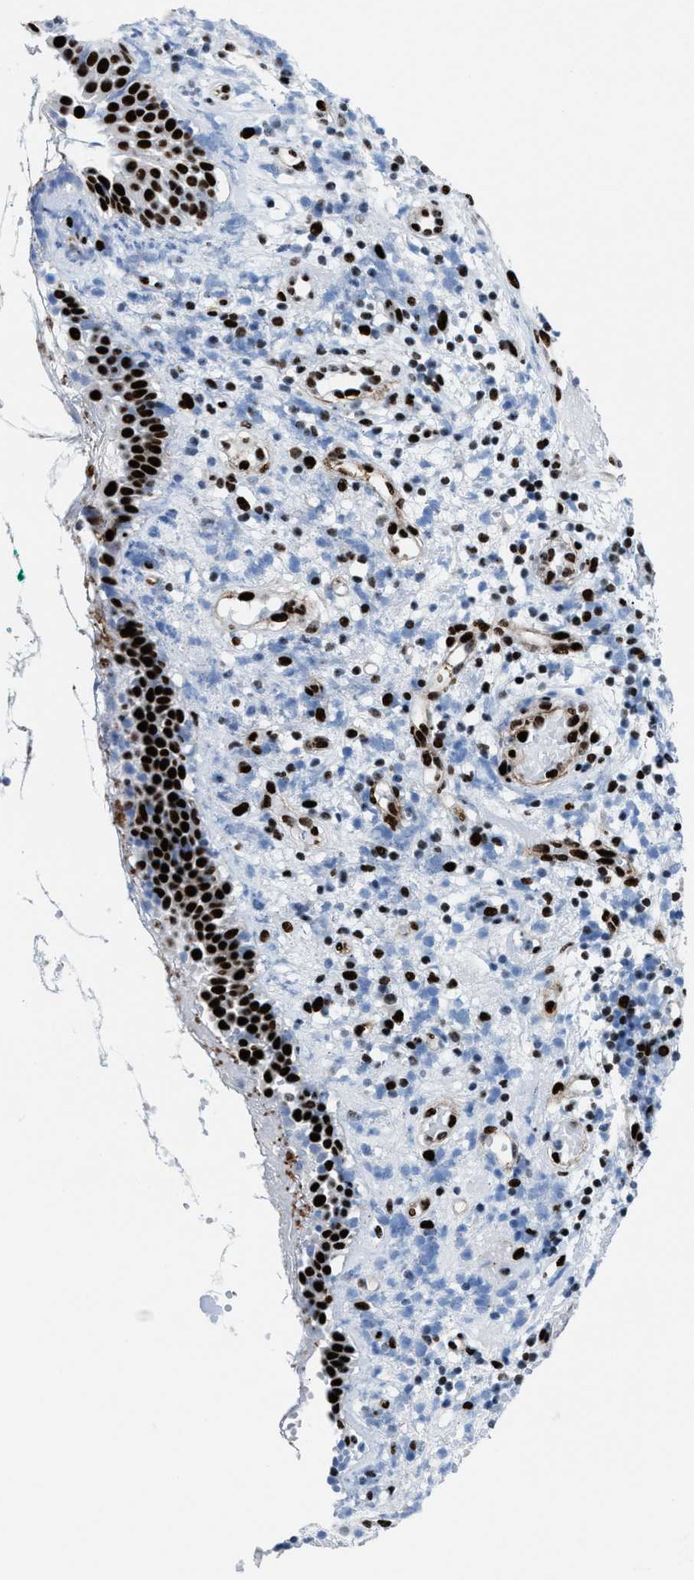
{"staining": {"intensity": "strong", "quantity": ">75%", "location": "nuclear"}, "tissue": "nasopharynx", "cell_type": "Respiratory epithelial cells", "image_type": "normal", "snomed": [{"axis": "morphology", "description": "Normal tissue, NOS"}, {"axis": "morphology", "description": "Basal cell carcinoma"}, {"axis": "topography", "description": "Cartilage tissue"}, {"axis": "topography", "description": "Nasopharynx"}, {"axis": "topography", "description": "Oral tissue"}], "caption": "This micrograph reveals benign nasopharynx stained with IHC to label a protein in brown. The nuclear of respiratory epithelial cells show strong positivity for the protein. Nuclei are counter-stained blue.", "gene": "NONO", "patient": {"sex": "female", "age": 77}}